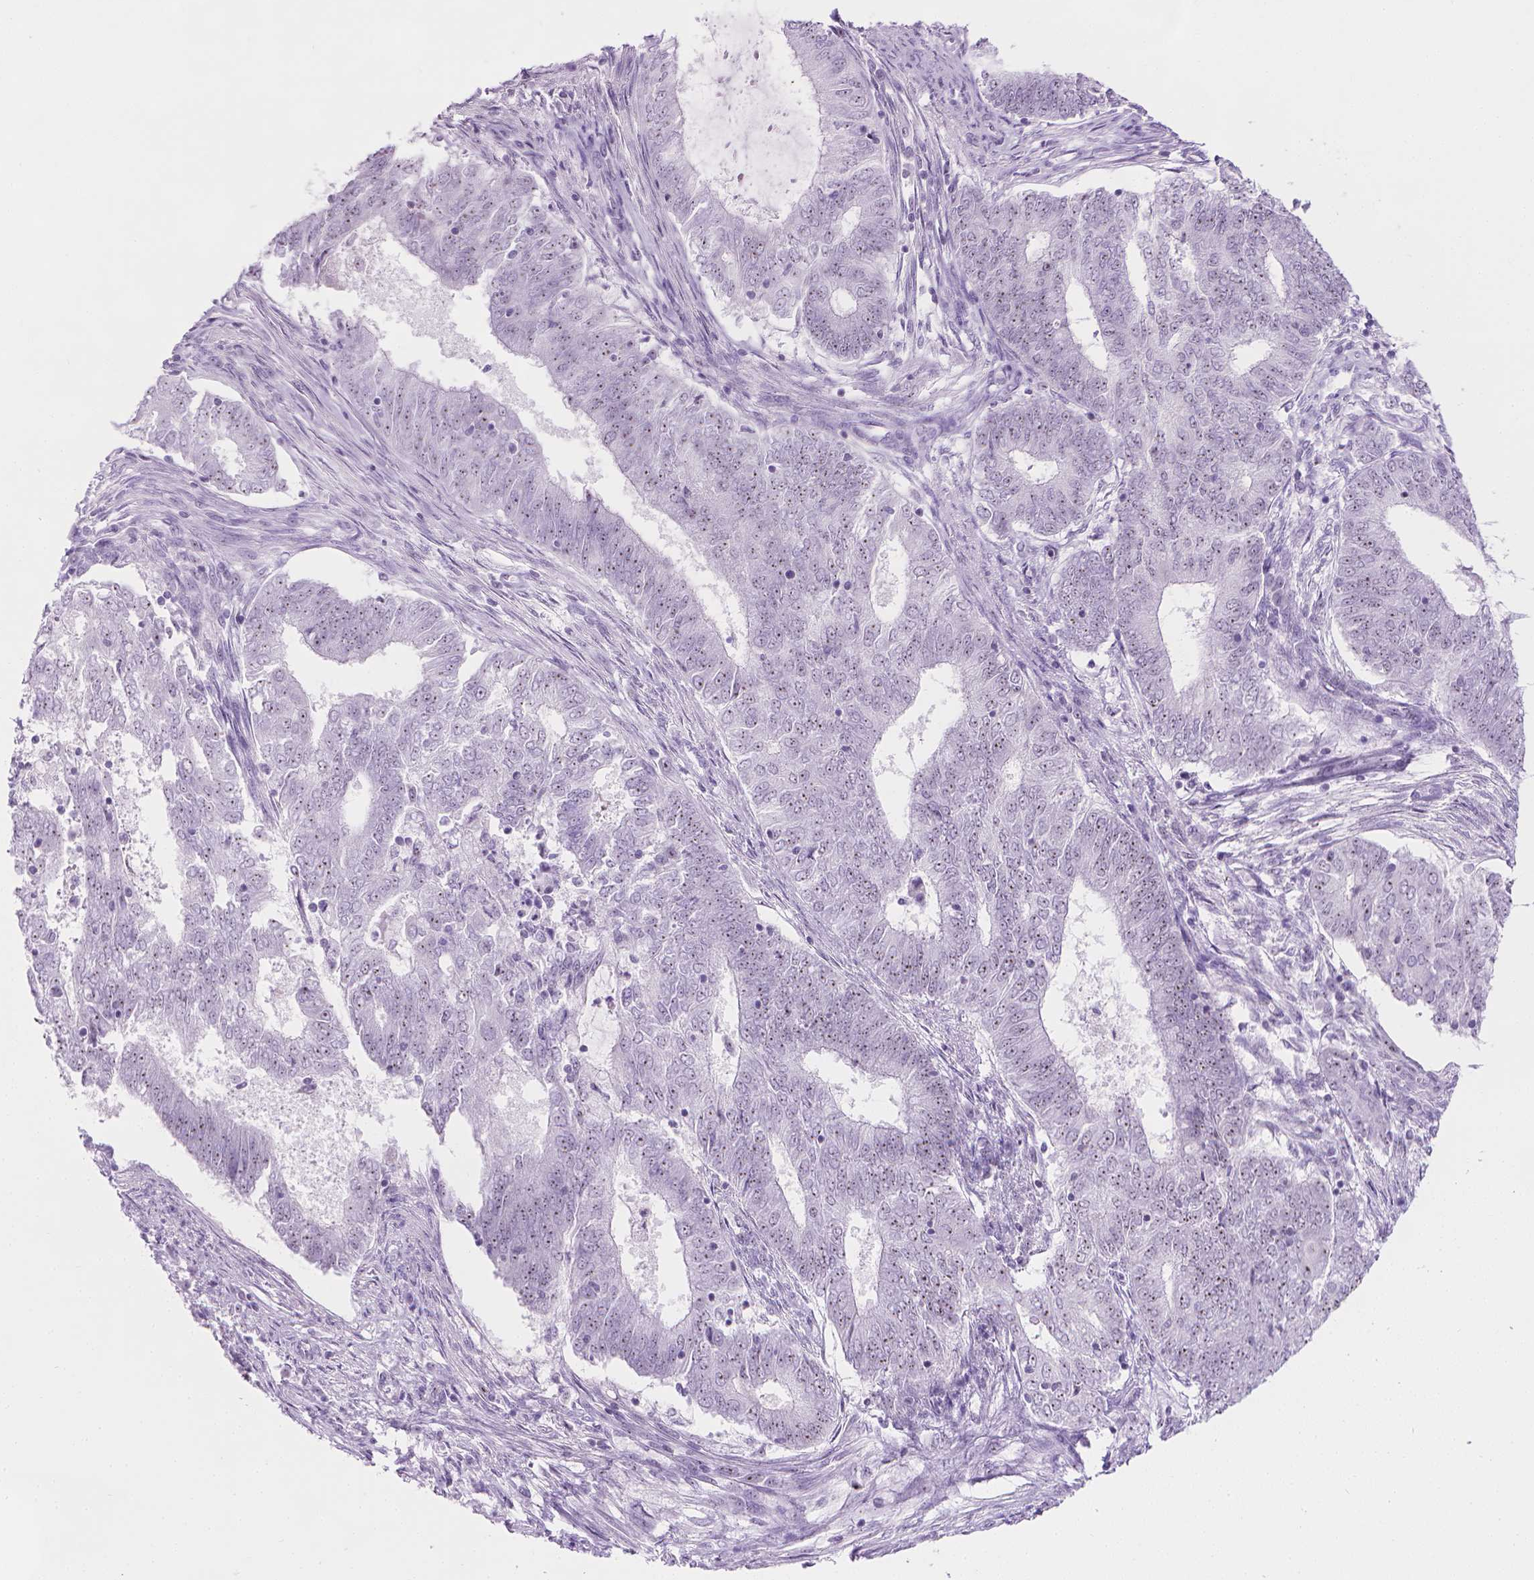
{"staining": {"intensity": "weak", "quantity": "<25%", "location": "nuclear"}, "tissue": "endometrial cancer", "cell_type": "Tumor cells", "image_type": "cancer", "snomed": [{"axis": "morphology", "description": "Adenocarcinoma, NOS"}, {"axis": "topography", "description": "Endometrium"}], "caption": "Endometrial adenocarcinoma was stained to show a protein in brown. There is no significant staining in tumor cells.", "gene": "NOL7", "patient": {"sex": "female", "age": 62}}